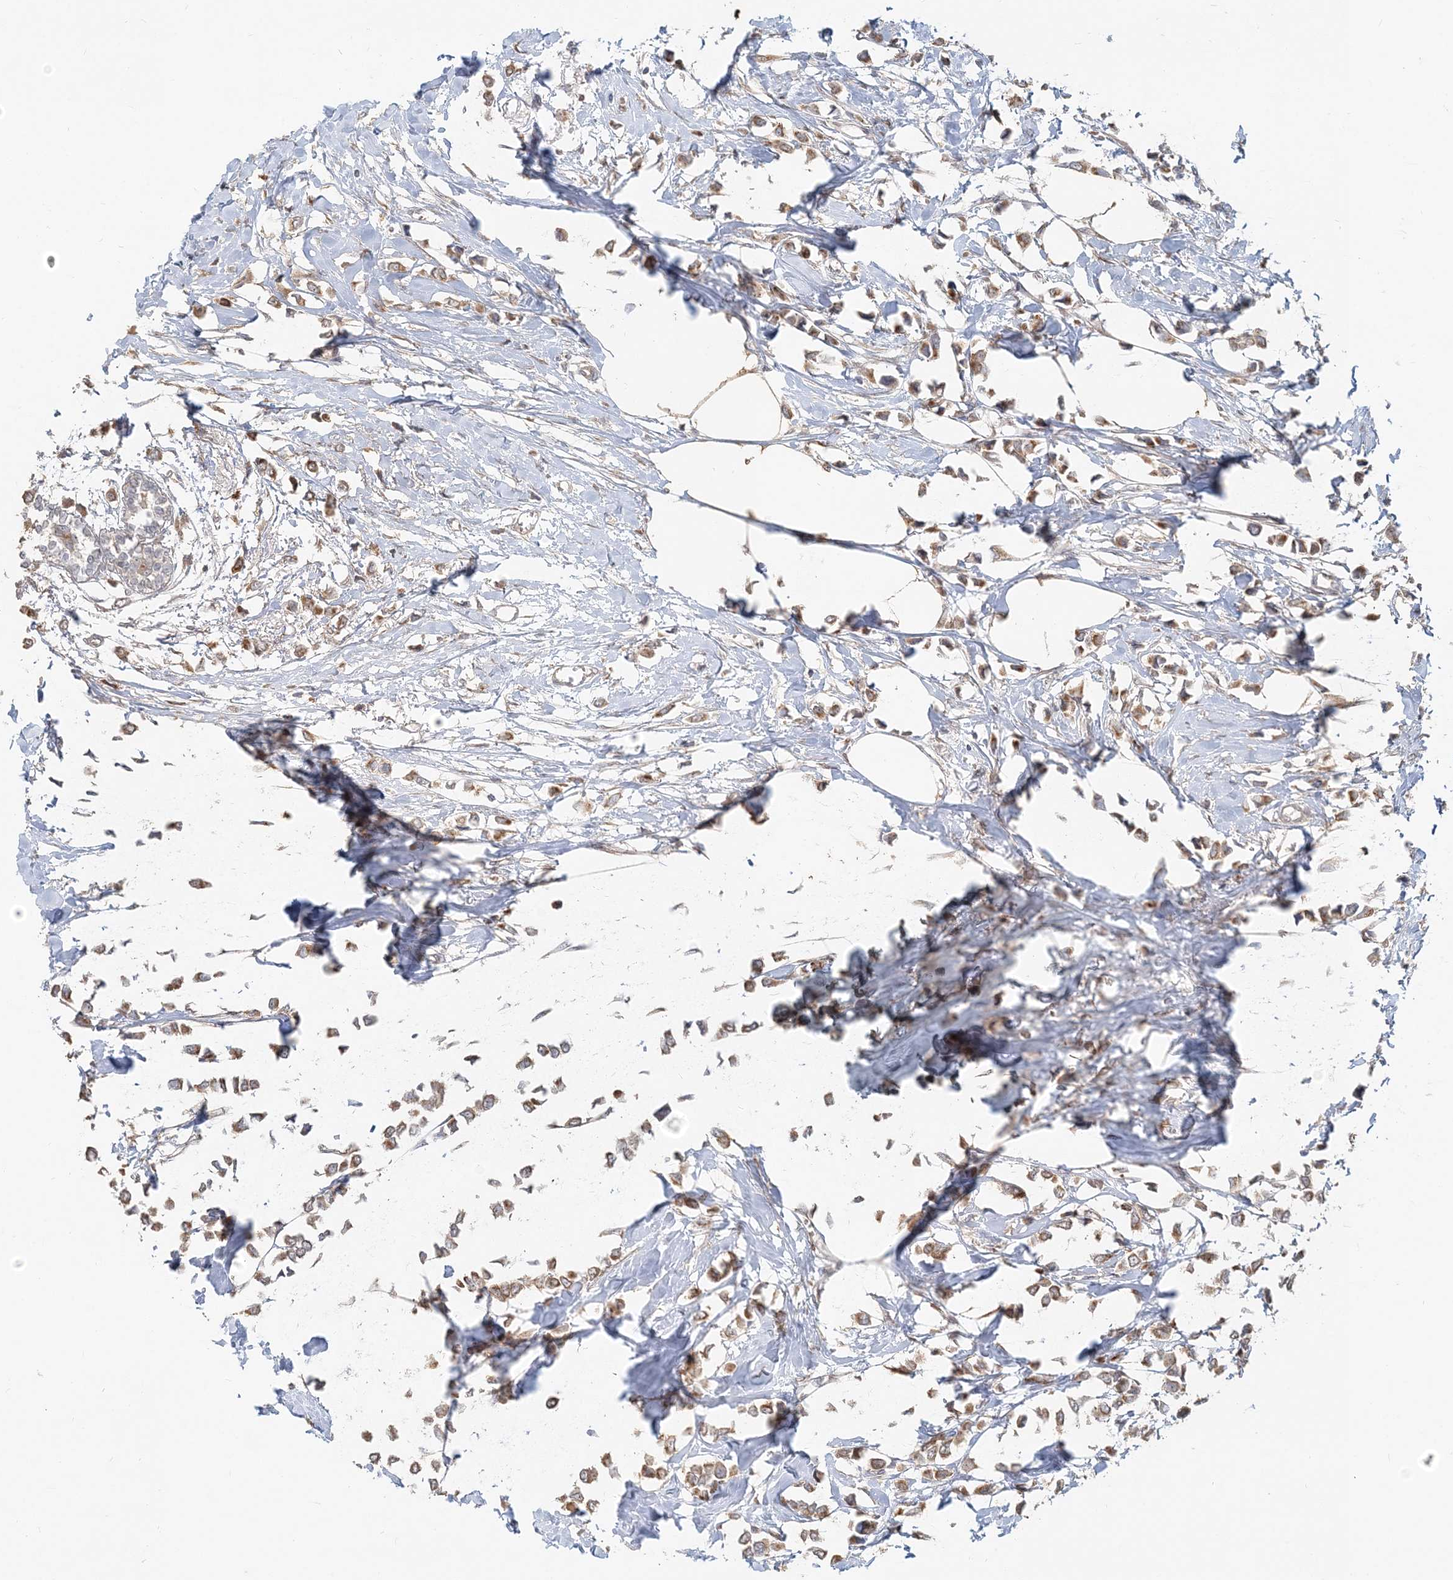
{"staining": {"intensity": "moderate", "quantity": ">75%", "location": "cytoplasmic/membranous"}, "tissue": "breast cancer", "cell_type": "Tumor cells", "image_type": "cancer", "snomed": [{"axis": "morphology", "description": "Lobular carcinoma"}, {"axis": "topography", "description": "Breast"}], "caption": "The image shows immunohistochemical staining of breast lobular carcinoma. There is moderate cytoplasmic/membranous positivity is appreciated in approximately >75% of tumor cells.", "gene": "RAB14", "patient": {"sex": "female", "age": 51}}